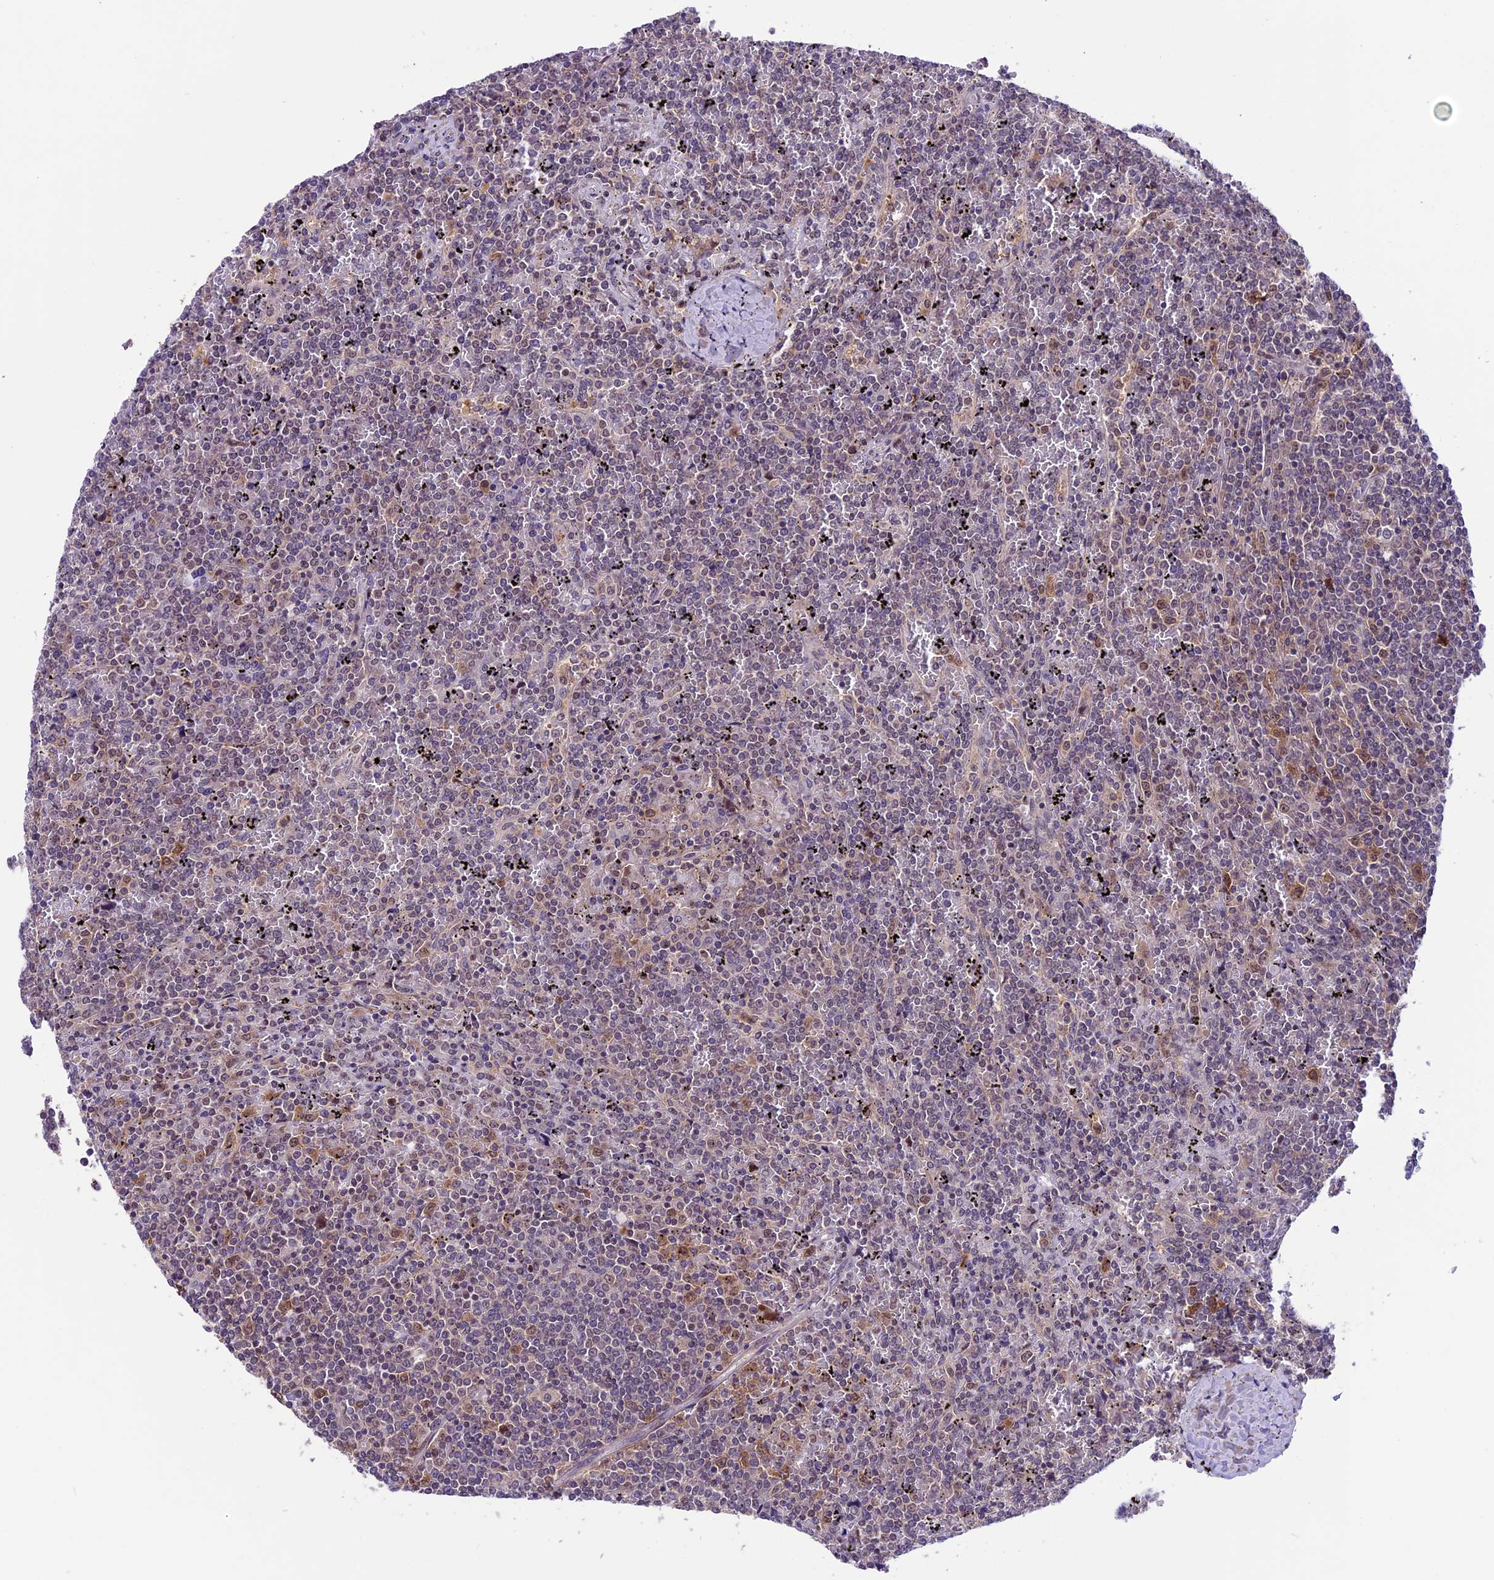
{"staining": {"intensity": "weak", "quantity": "<25%", "location": "nuclear"}, "tissue": "lymphoma", "cell_type": "Tumor cells", "image_type": "cancer", "snomed": [{"axis": "morphology", "description": "Malignant lymphoma, non-Hodgkin's type, Low grade"}, {"axis": "topography", "description": "Spleen"}], "caption": "Immunohistochemical staining of lymphoma displays no significant positivity in tumor cells.", "gene": "XKR7", "patient": {"sex": "female", "age": 19}}